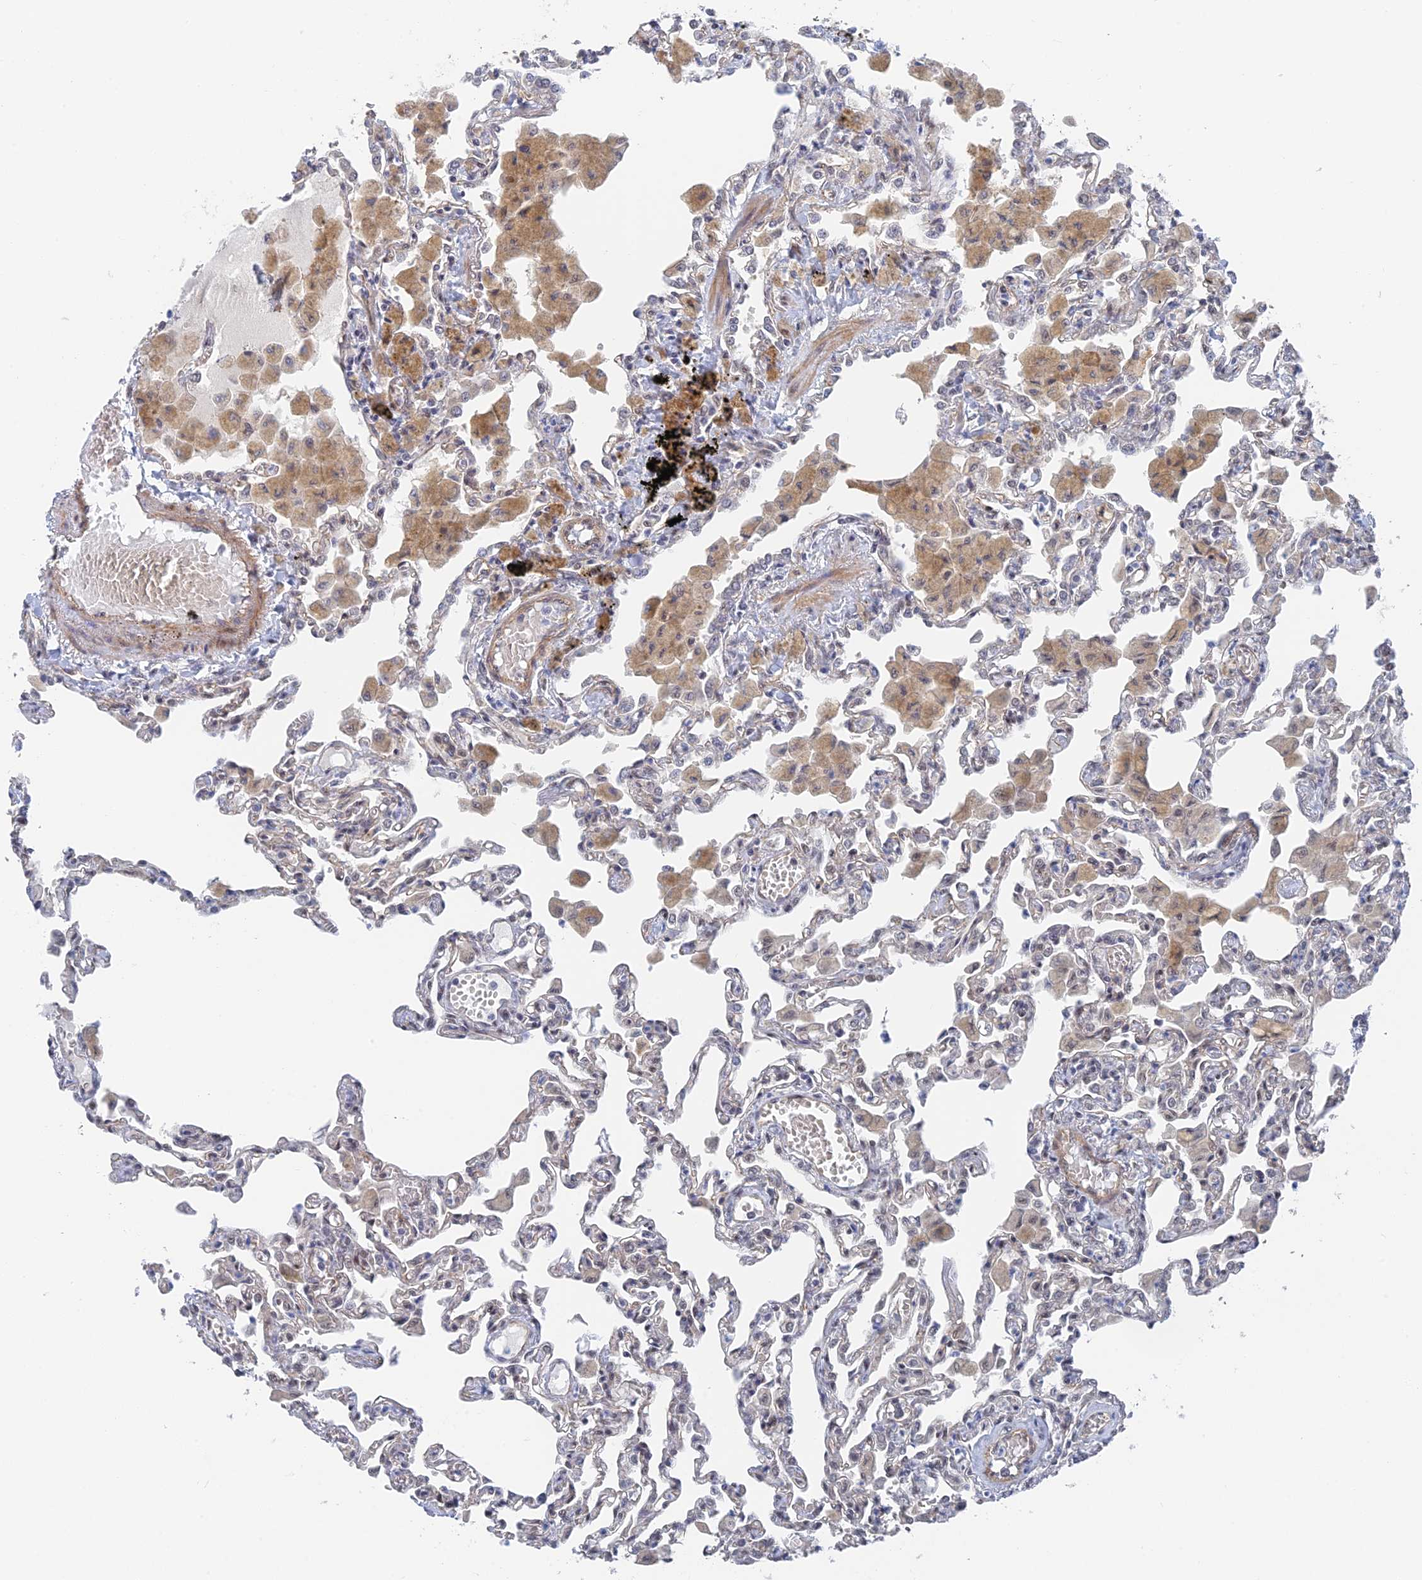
{"staining": {"intensity": "negative", "quantity": "none", "location": "none"}, "tissue": "lung", "cell_type": "Alveolar cells", "image_type": "normal", "snomed": [{"axis": "morphology", "description": "Normal tissue, NOS"}, {"axis": "topography", "description": "Bronchus"}, {"axis": "topography", "description": "Lung"}], "caption": "Immunohistochemistry histopathology image of benign lung: human lung stained with DAB (3,3'-diaminobenzidine) displays no significant protein staining in alveolar cells.", "gene": "CFAP92", "patient": {"sex": "female", "age": 49}}